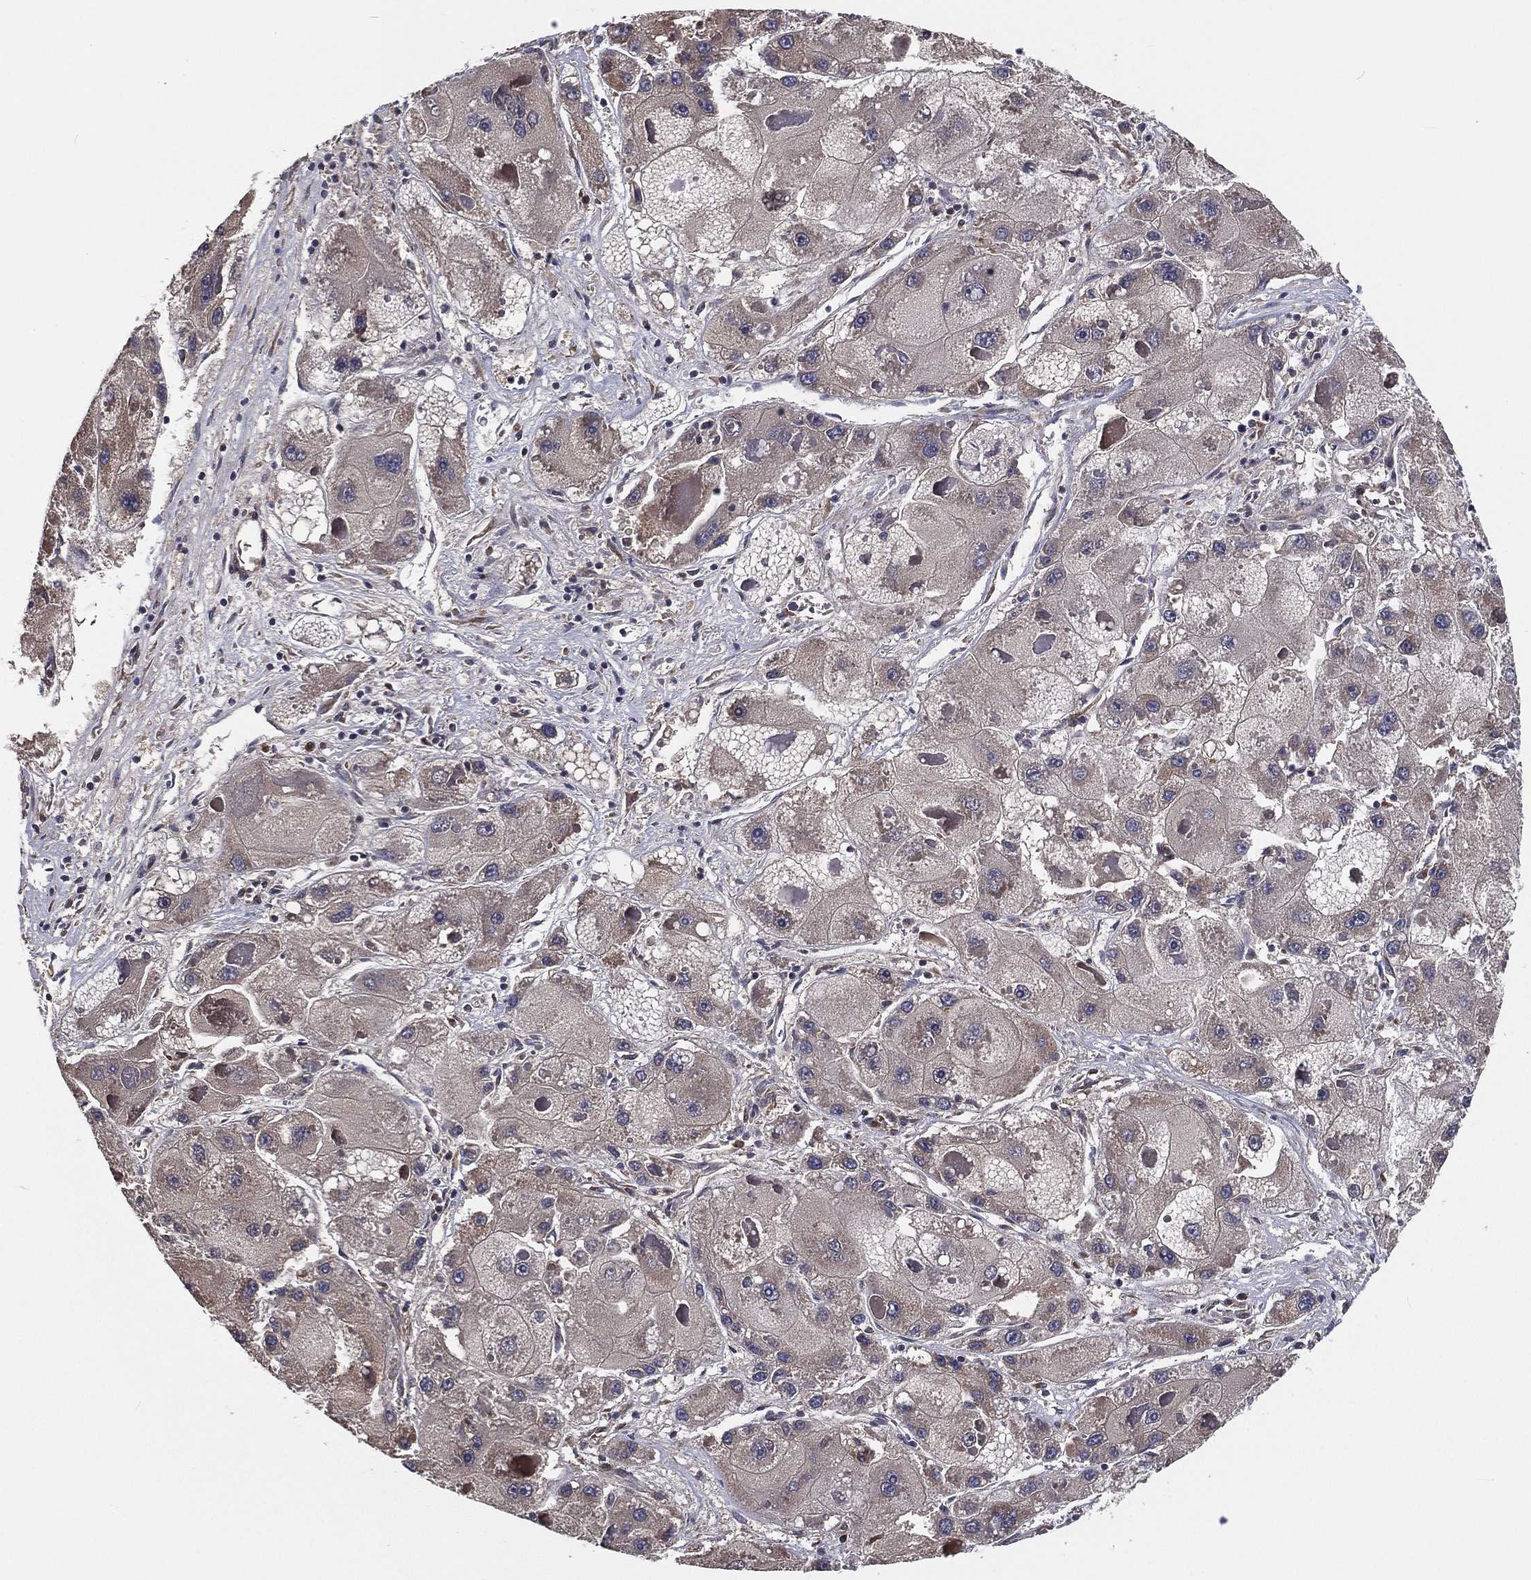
{"staining": {"intensity": "moderate", "quantity": "25%-75%", "location": "cytoplasmic/membranous"}, "tissue": "liver cancer", "cell_type": "Tumor cells", "image_type": "cancer", "snomed": [{"axis": "morphology", "description": "Carcinoma, Hepatocellular, NOS"}, {"axis": "topography", "description": "Liver"}], "caption": "Human liver cancer (hepatocellular carcinoma) stained for a protein (brown) exhibits moderate cytoplasmic/membranous positive staining in approximately 25%-75% of tumor cells.", "gene": "EIF2B5", "patient": {"sex": "female", "age": 73}}